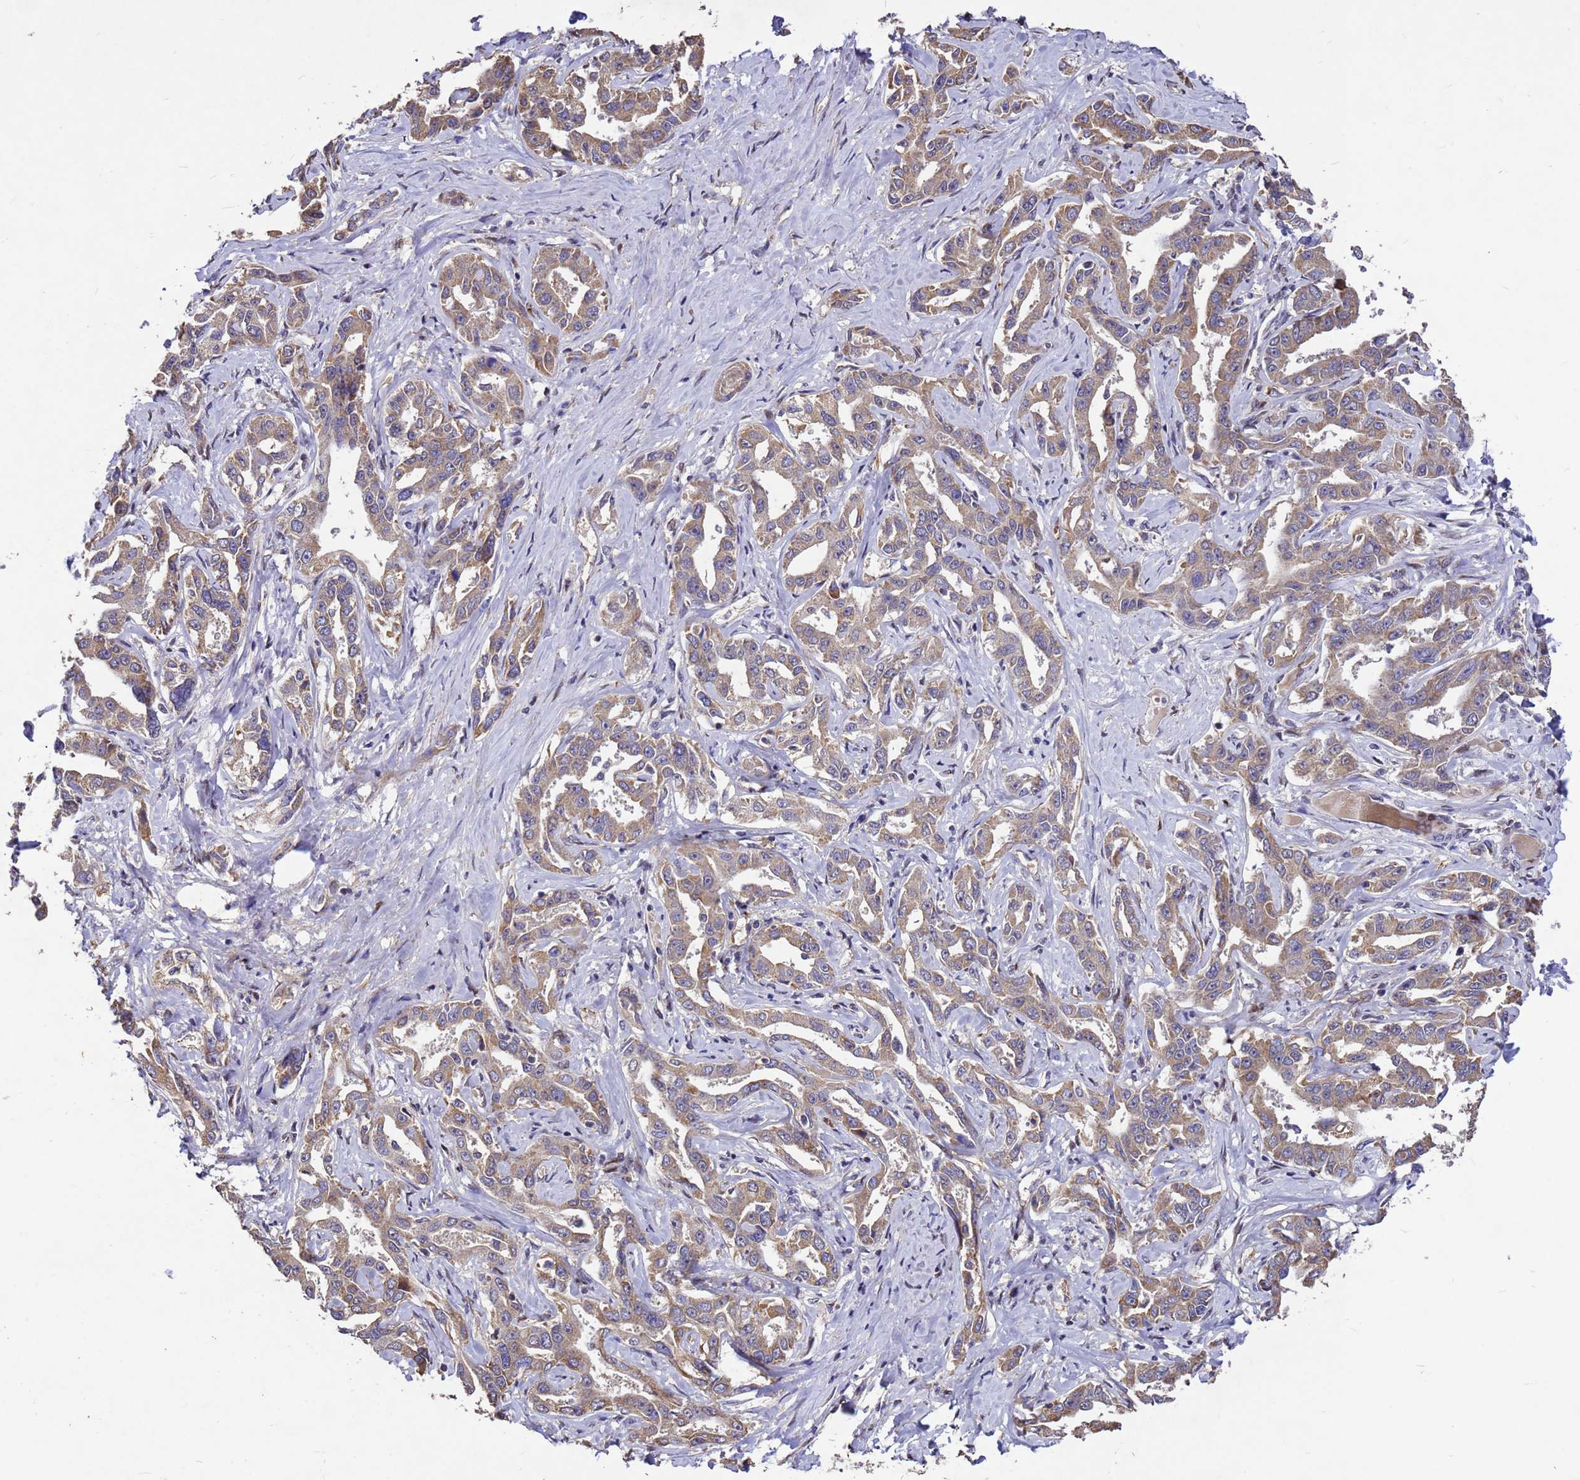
{"staining": {"intensity": "moderate", "quantity": ">75%", "location": "cytoplasmic/membranous"}, "tissue": "liver cancer", "cell_type": "Tumor cells", "image_type": "cancer", "snomed": [{"axis": "morphology", "description": "Cholangiocarcinoma"}, {"axis": "topography", "description": "Liver"}], "caption": "Brown immunohistochemical staining in liver cholangiocarcinoma shows moderate cytoplasmic/membranous expression in approximately >75% of tumor cells.", "gene": "RSPRY1", "patient": {"sex": "male", "age": 59}}